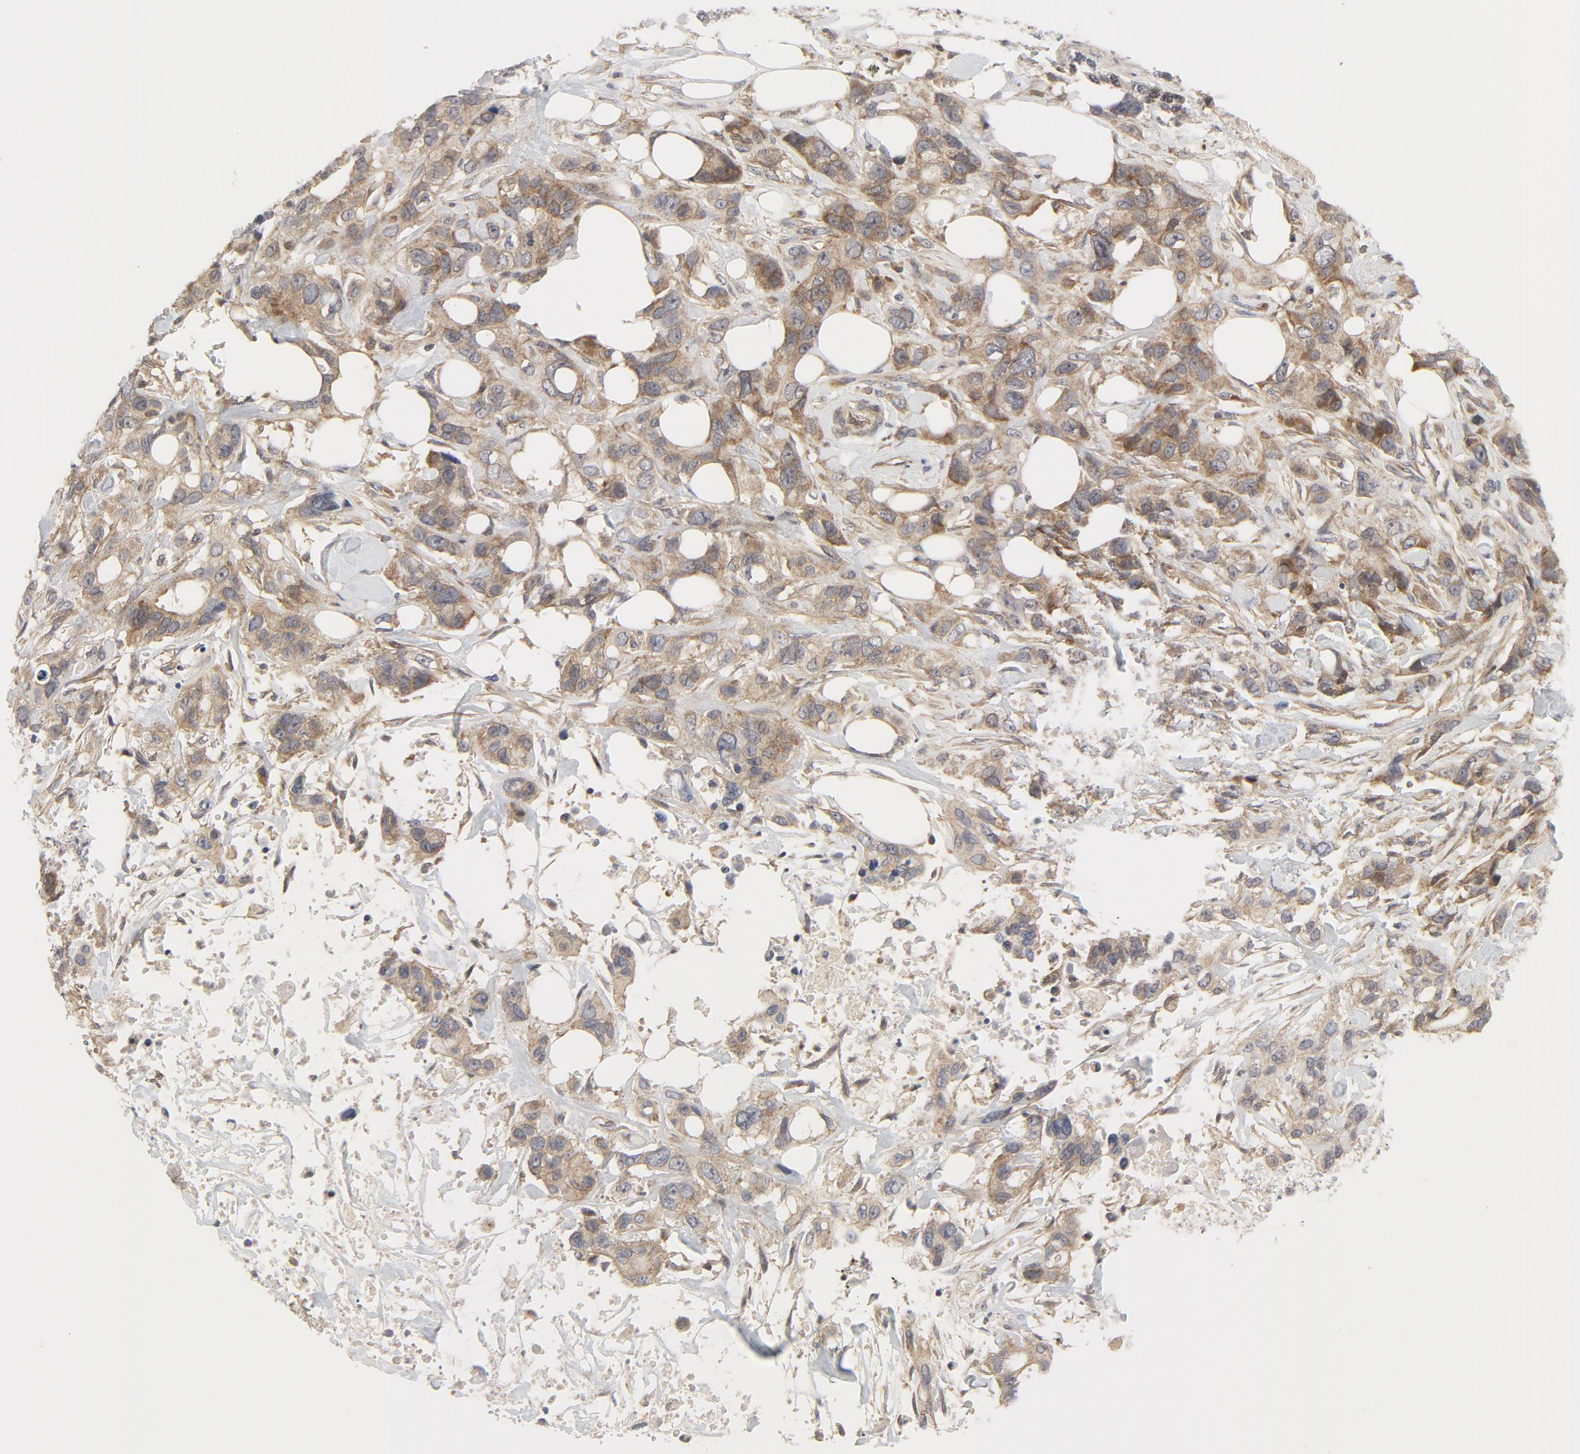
{"staining": {"intensity": "weak", "quantity": ">75%", "location": "cytoplasmic/membranous"}, "tissue": "stomach cancer", "cell_type": "Tumor cells", "image_type": "cancer", "snomed": [{"axis": "morphology", "description": "Adenocarcinoma, NOS"}, {"axis": "topography", "description": "Stomach, upper"}], "caption": "This image exhibits stomach cancer (adenocarcinoma) stained with immunohistochemistry to label a protein in brown. The cytoplasmic/membranous of tumor cells show weak positivity for the protein. Nuclei are counter-stained blue.", "gene": "MAP2K7", "patient": {"sex": "male", "age": 47}}